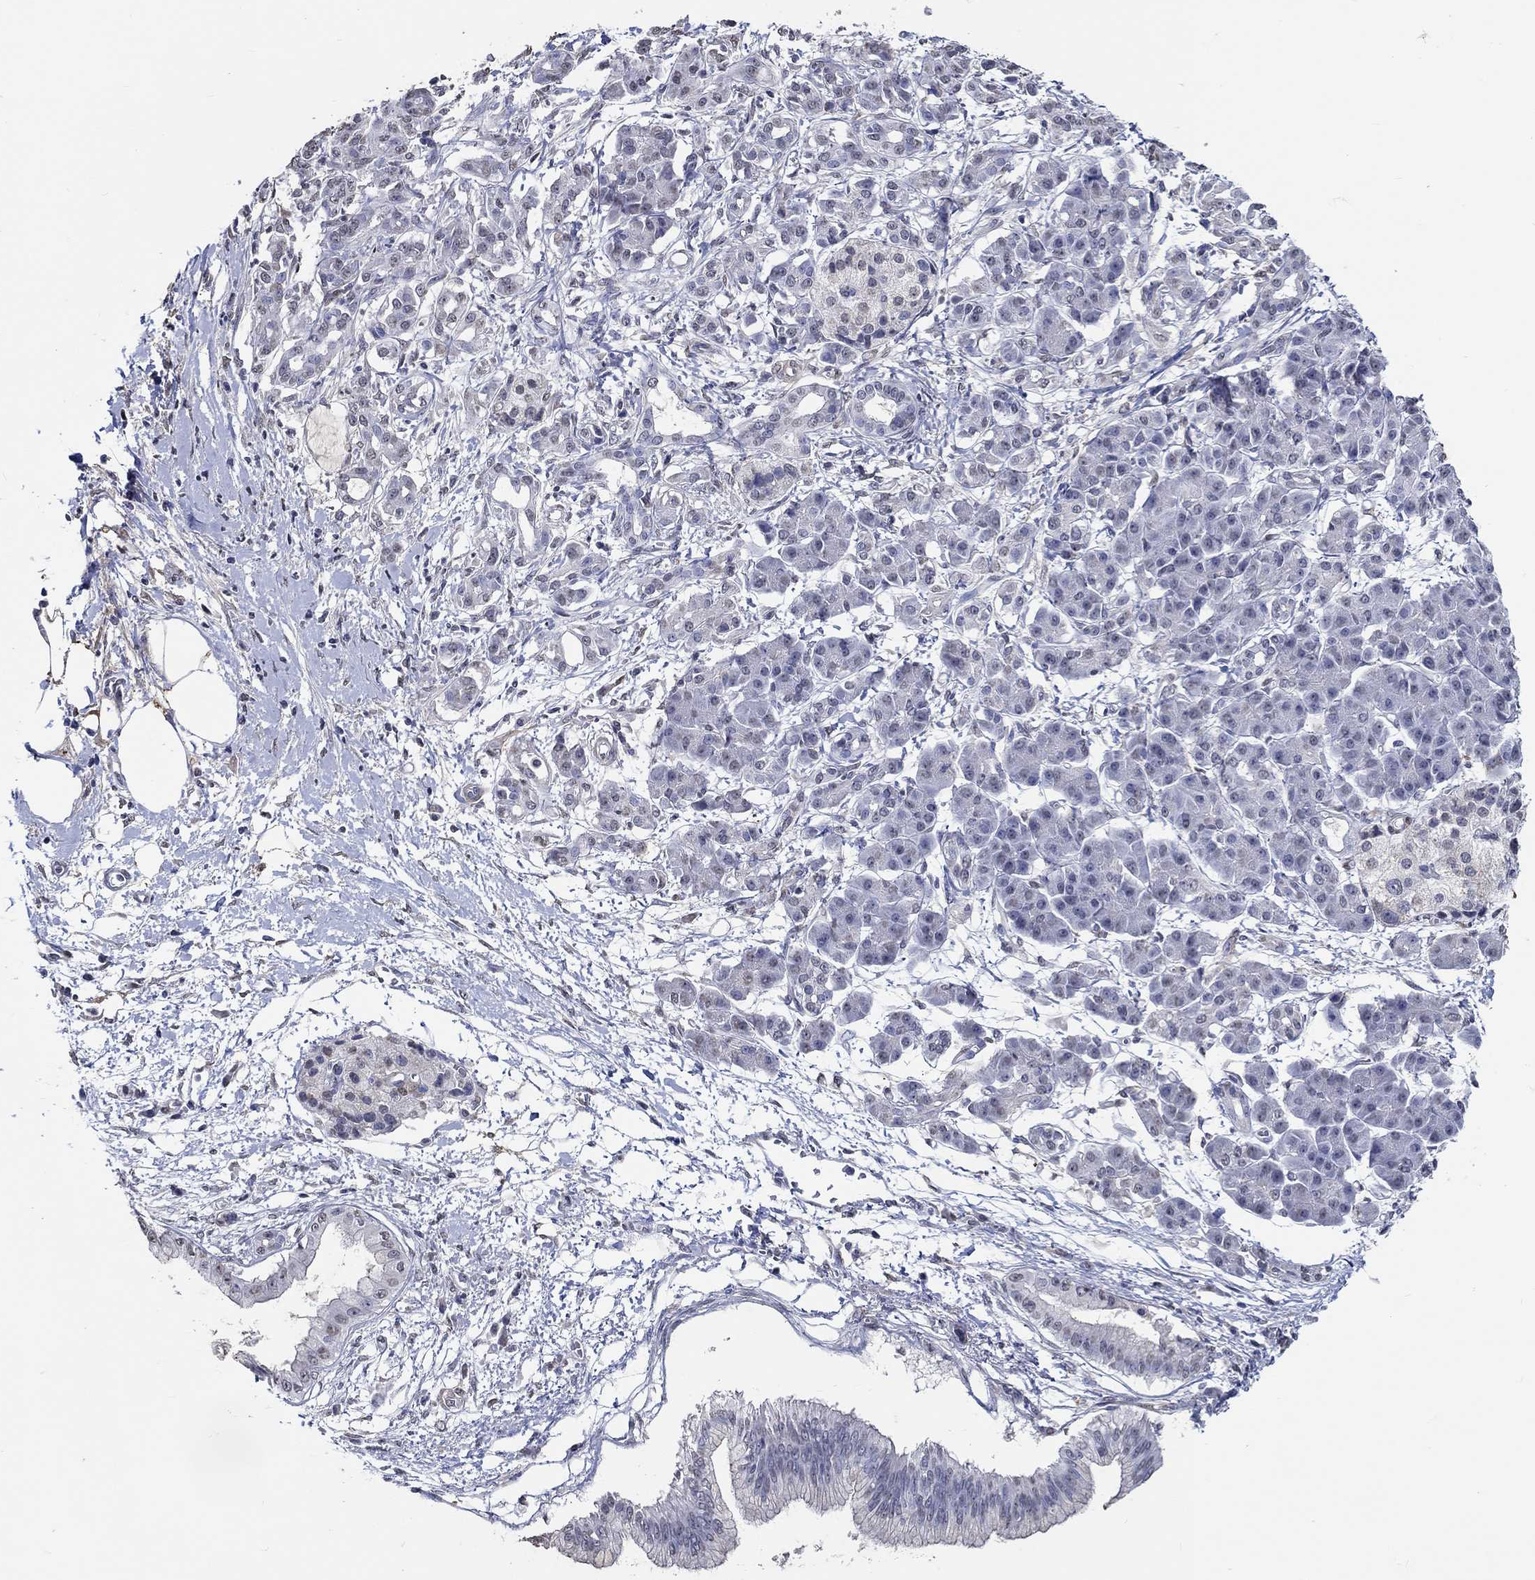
{"staining": {"intensity": "negative", "quantity": "none", "location": "none"}, "tissue": "pancreatic cancer", "cell_type": "Tumor cells", "image_type": "cancer", "snomed": [{"axis": "morphology", "description": "Adenocarcinoma, NOS"}, {"axis": "topography", "description": "Pancreas"}], "caption": "A photomicrograph of pancreatic adenocarcinoma stained for a protein demonstrates no brown staining in tumor cells.", "gene": "PDE1B", "patient": {"sex": "male", "age": 72}}